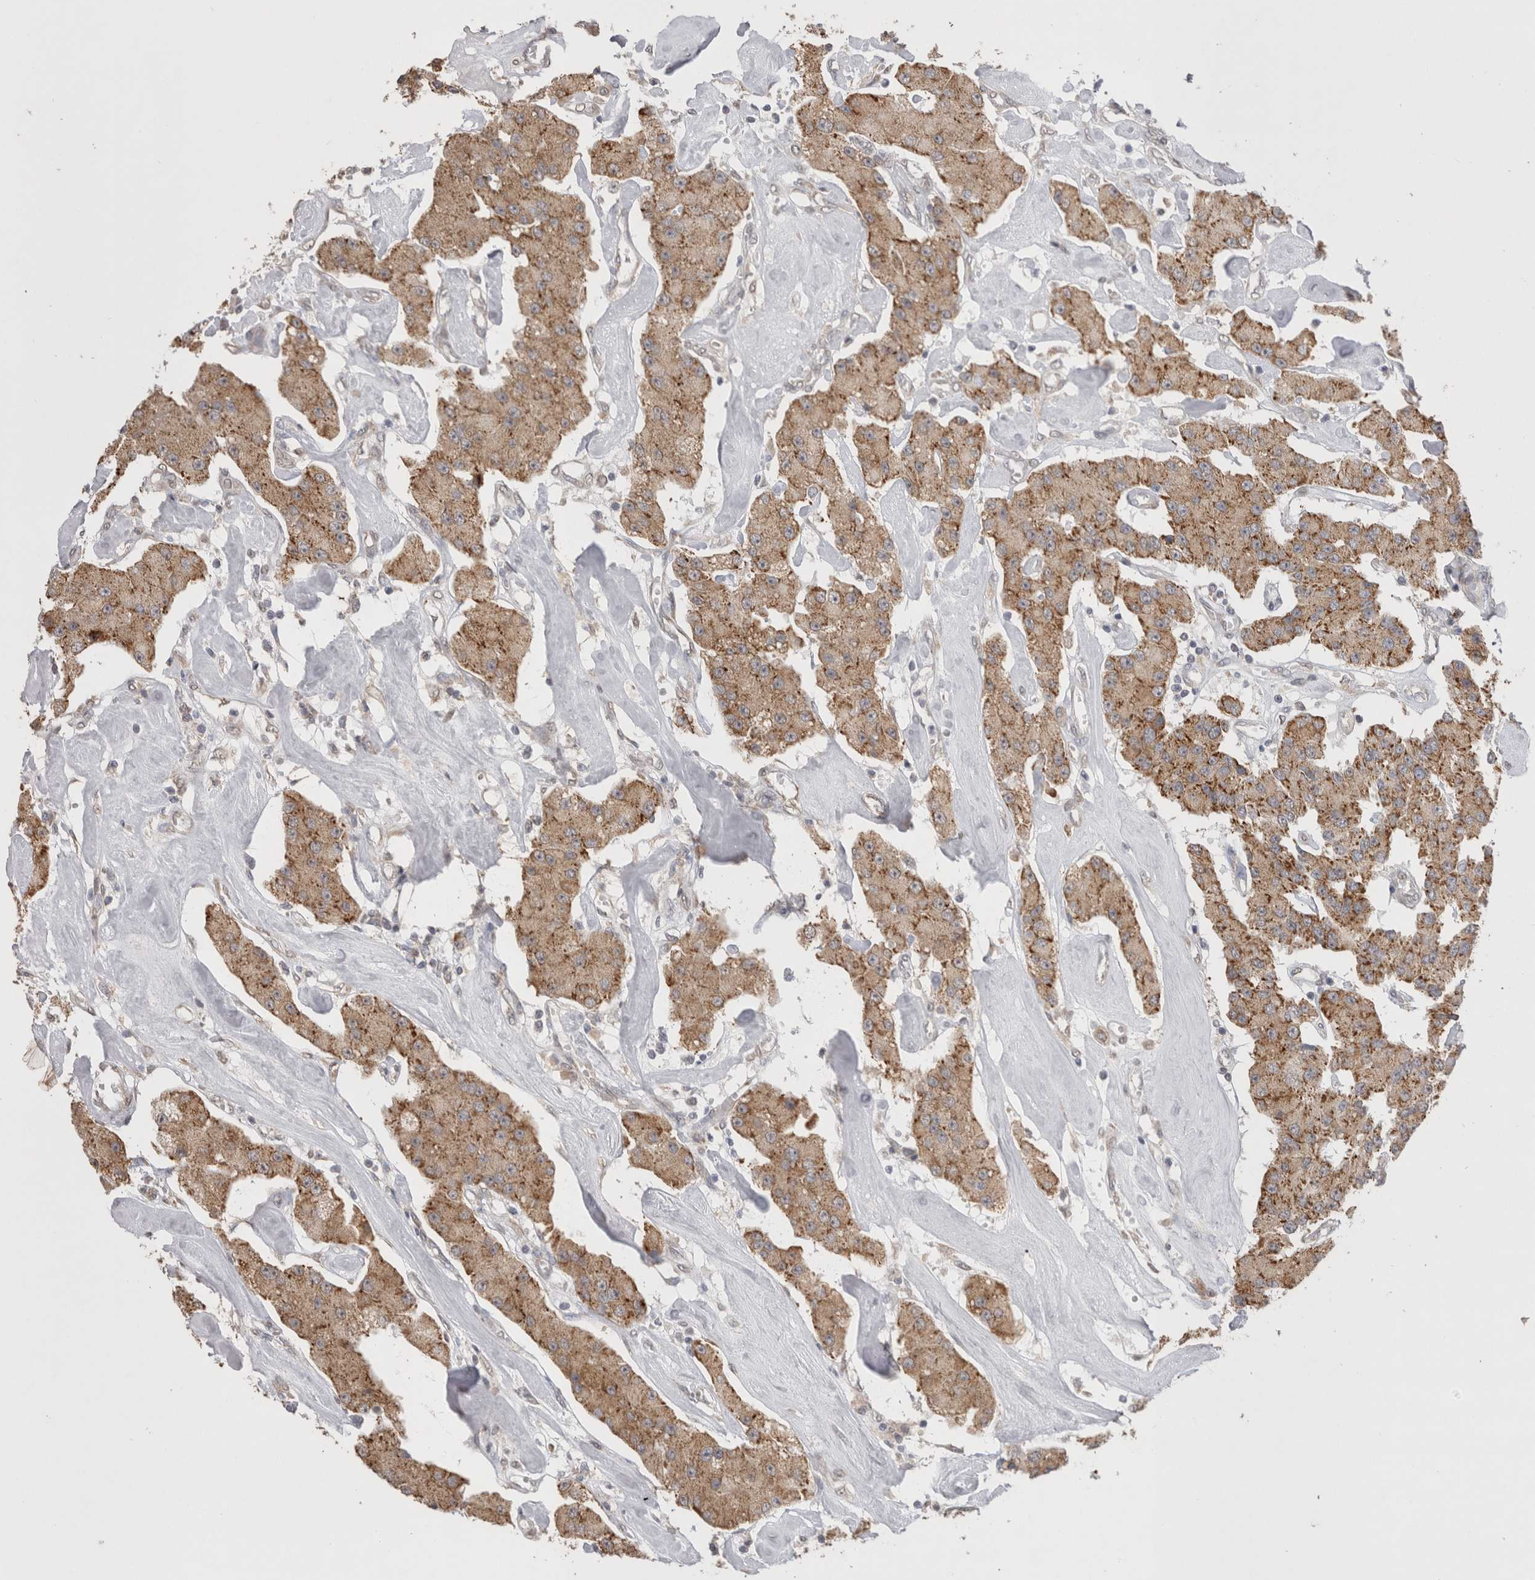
{"staining": {"intensity": "moderate", "quantity": ">75%", "location": "cytoplasmic/membranous"}, "tissue": "carcinoid", "cell_type": "Tumor cells", "image_type": "cancer", "snomed": [{"axis": "morphology", "description": "Carcinoid, malignant, NOS"}, {"axis": "topography", "description": "Pancreas"}], "caption": "This histopathology image reveals malignant carcinoid stained with IHC to label a protein in brown. The cytoplasmic/membranous of tumor cells show moderate positivity for the protein. Nuclei are counter-stained blue.", "gene": "NOMO1", "patient": {"sex": "male", "age": 41}}